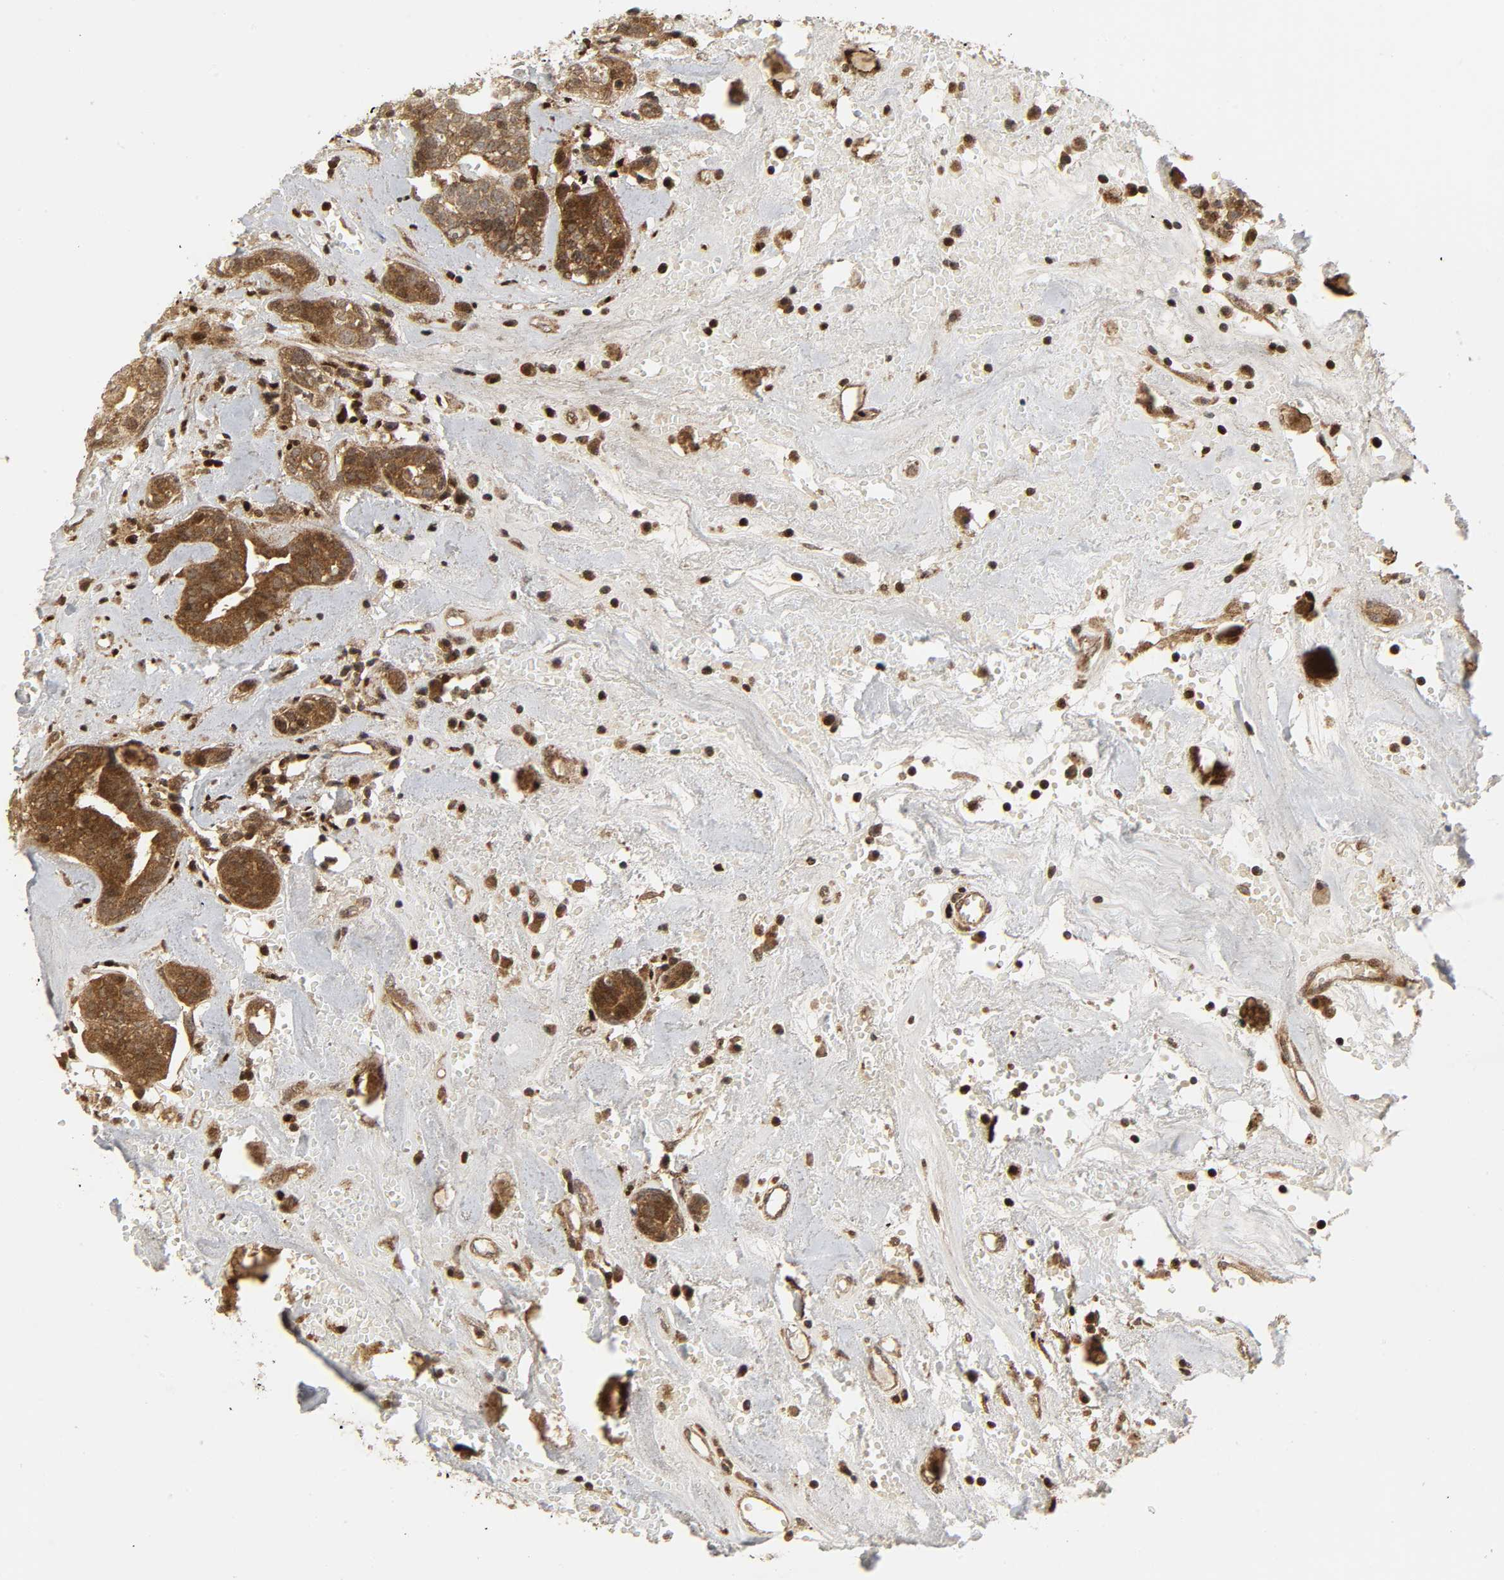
{"staining": {"intensity": "strong", "quantity": ">75%", "location": "cytoplasmic/membranous,nuclear"}, "tissue": "head and neck cancer", "cell_type": "Tumor cells", "image_type": "cancer", "snomed": [{"axis": "morphology", "description": "Adenocarcinoma, NOS"}, {"axis": "topography", "description": "Salivary gland"}, {"axis": "topography", "description": "Head-Neck"}], "caption": "Immunohistochemistry (IHC) of human head and neck adenocarcinoma reveals high levels of strong cytoplasmic/membranous and nuclear expression in about >75% of tumor cells.", "gene": "CHUK", "patient": {"sex": "female", "age": 65}}